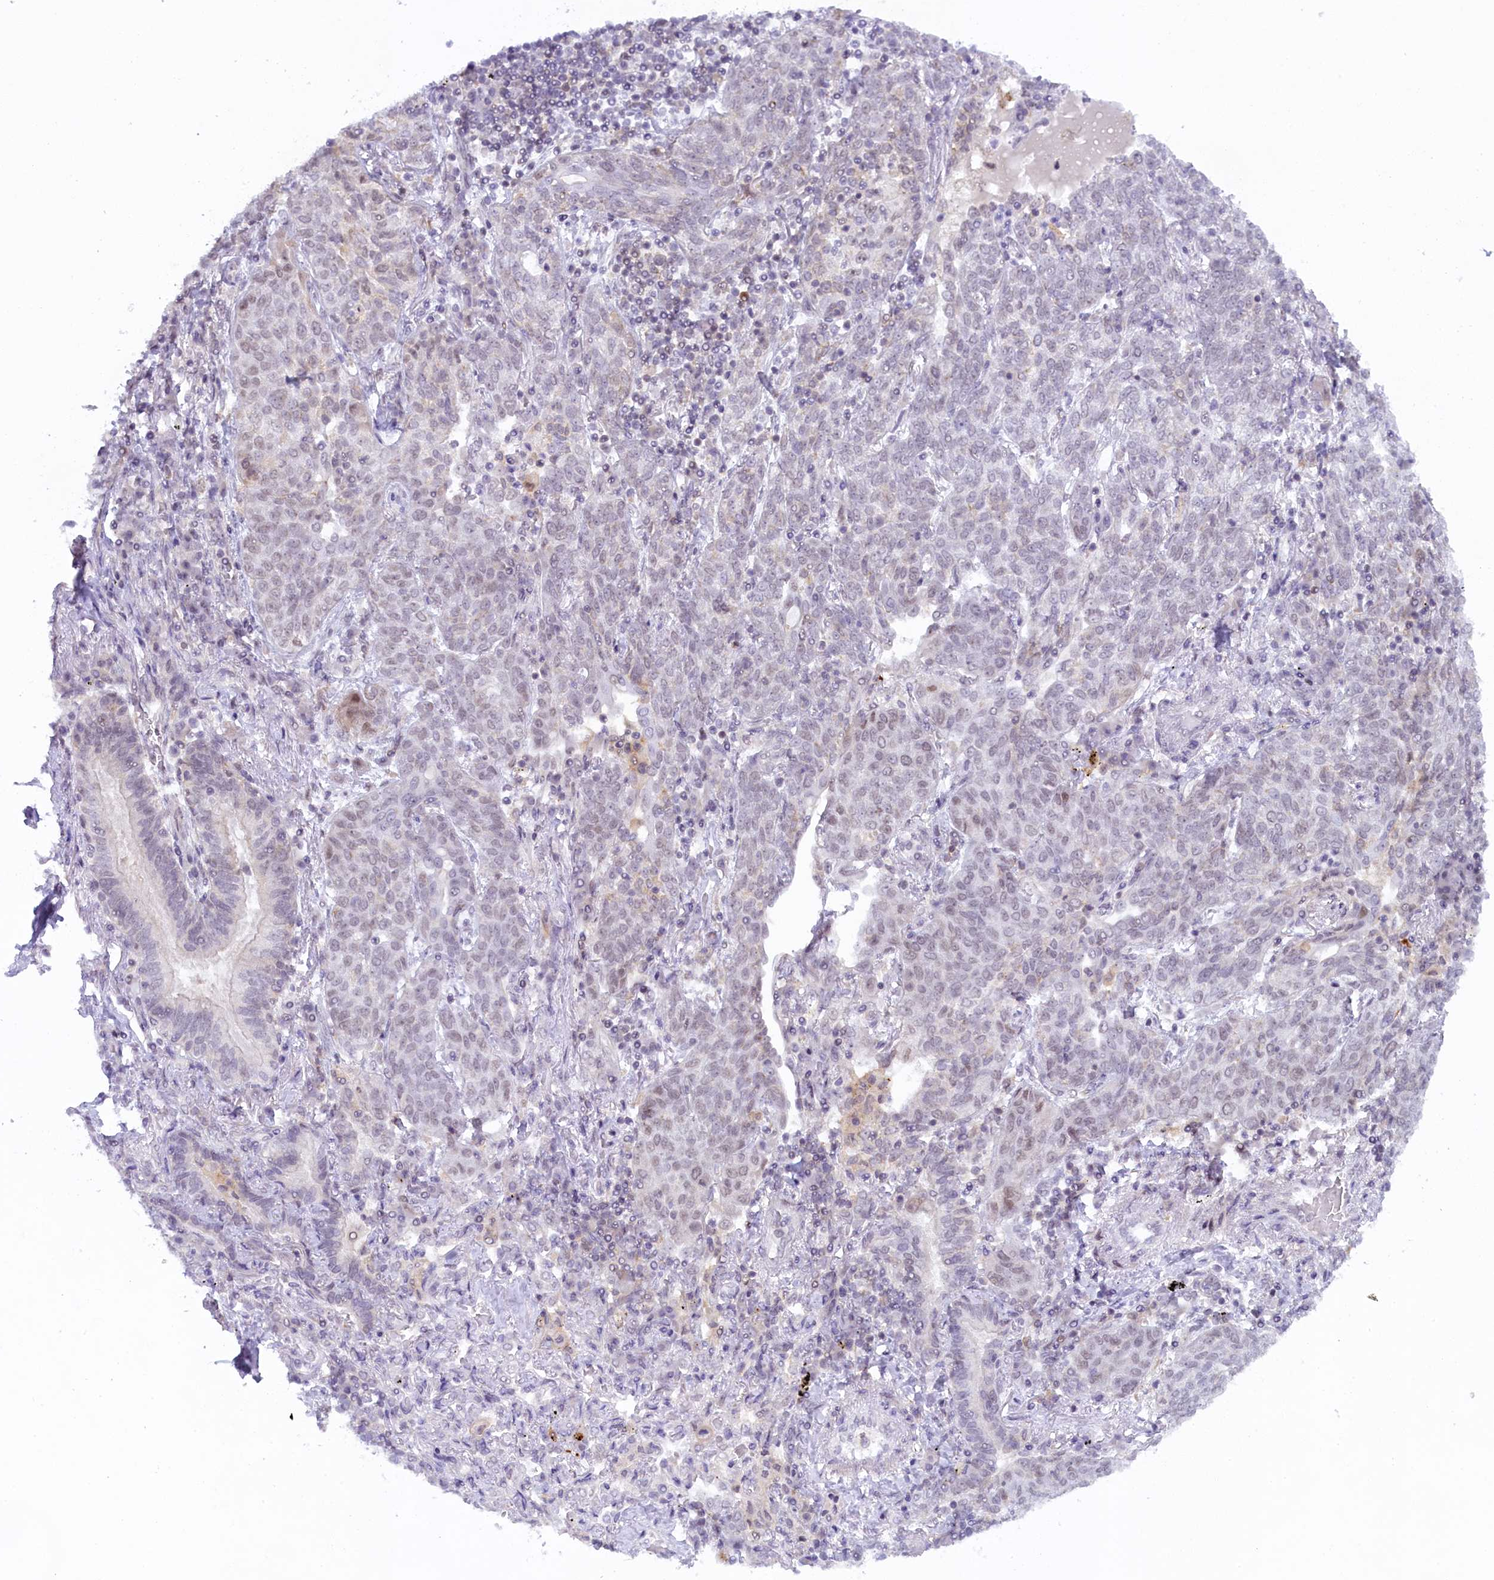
{"staining": {"intensity": "negative", "quantity": "none", "location": "none"}, "tissue": "lung cancer", "cell_type": "Tumor cells", "image_type": "cancer", "snomed": [{"axis": "morphology", "description": "Squamous cell carcinoma, NOS"}, {"axis": "topography", "description": "Lung"}], "caption": "Tumor cells show no significant staining in lung cancer.", "gene": "FCHO1", "patient": {"sex": "female", "age": 70}}